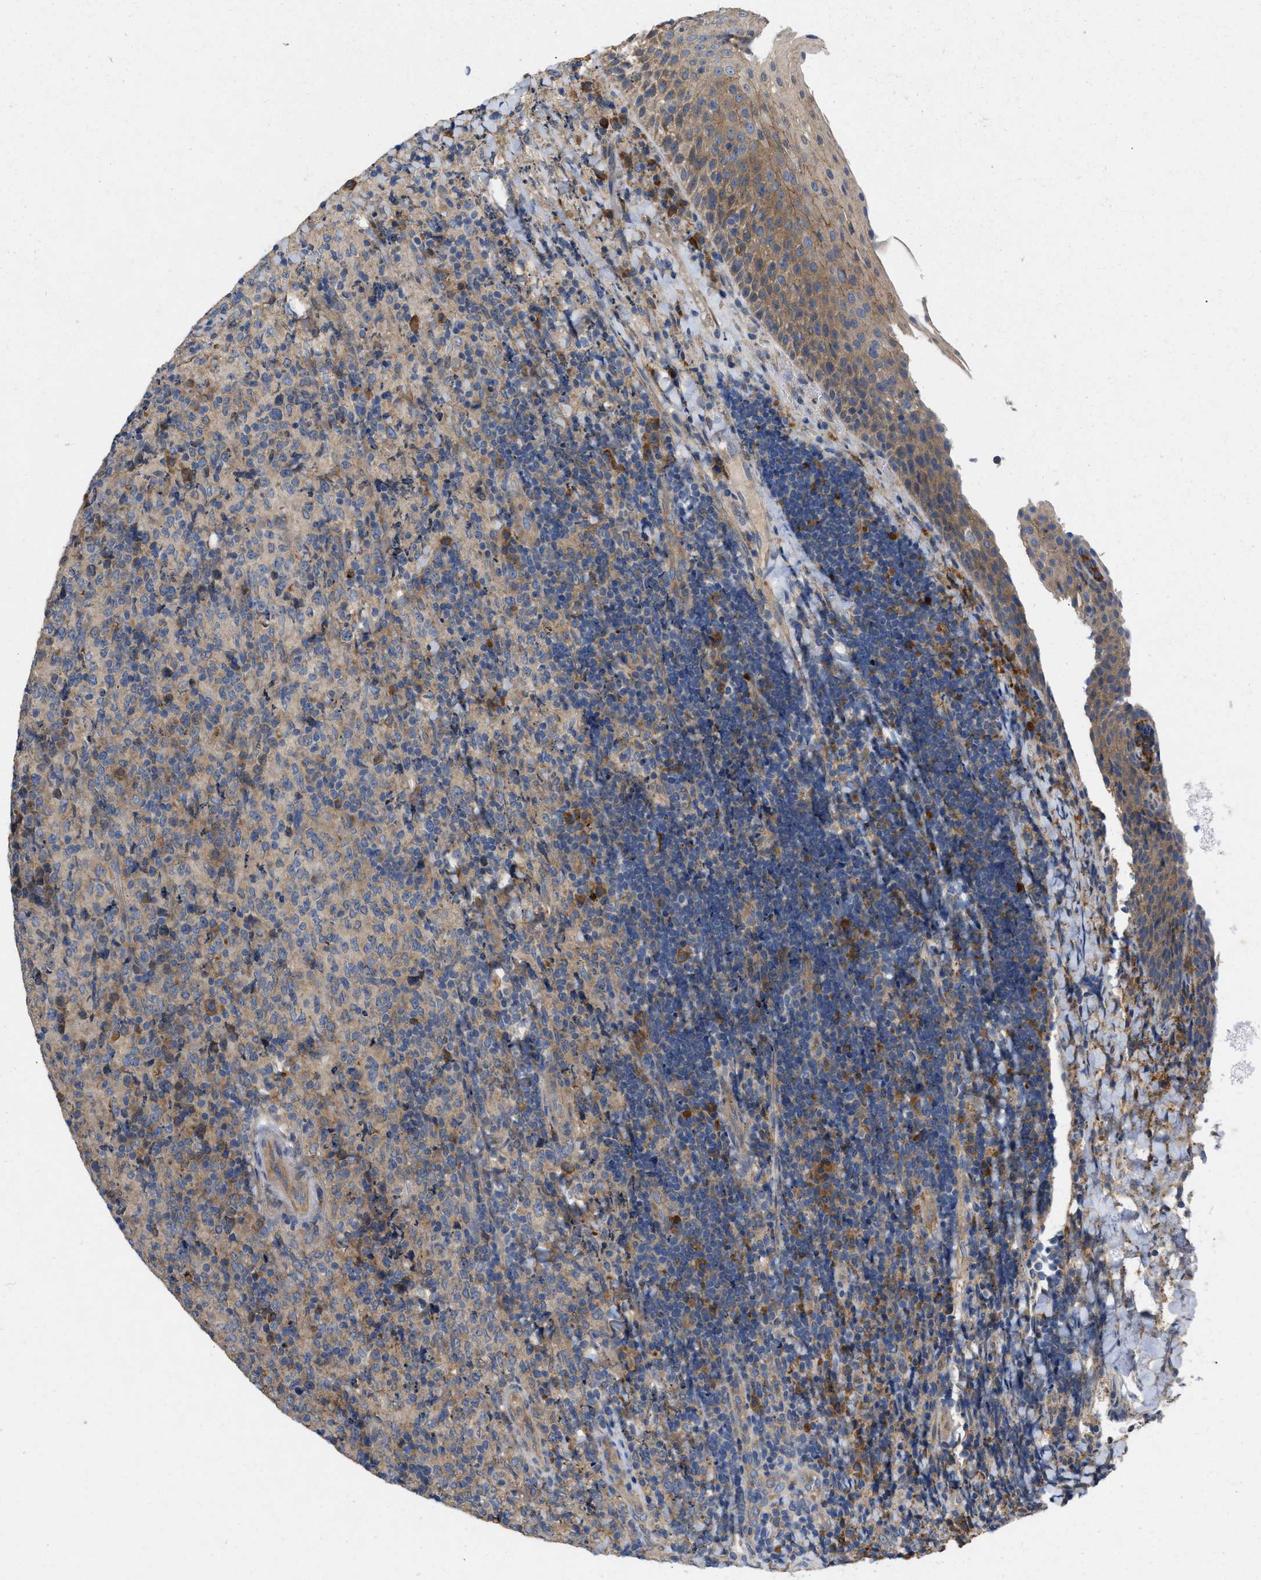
{"staining": {"intensity": "weak", "quantity": ">75%", "location": "cytoplasmic/membranous"}, "tissue": "lymphoma", "cell_type": "Tumor cells", "image_type": "cancer", "snomed": [{"axis": "morphology", "description": "Malignant lymphoma, non-Hodgkin's type, High grade"}, {"axis": "topography", "description": "Tonsil"}], "caption": "Protein analysis of malignant lymphoma, non-Hodgkin's type (high-grade) tissue reveals weak cytoplasmic/membranous positivity in about >75% of tumor cells. (IHC, brightfield microscopy, high magnification).", "gene": "TMEM131", "patient": {"sex": "female", "age": 36}}